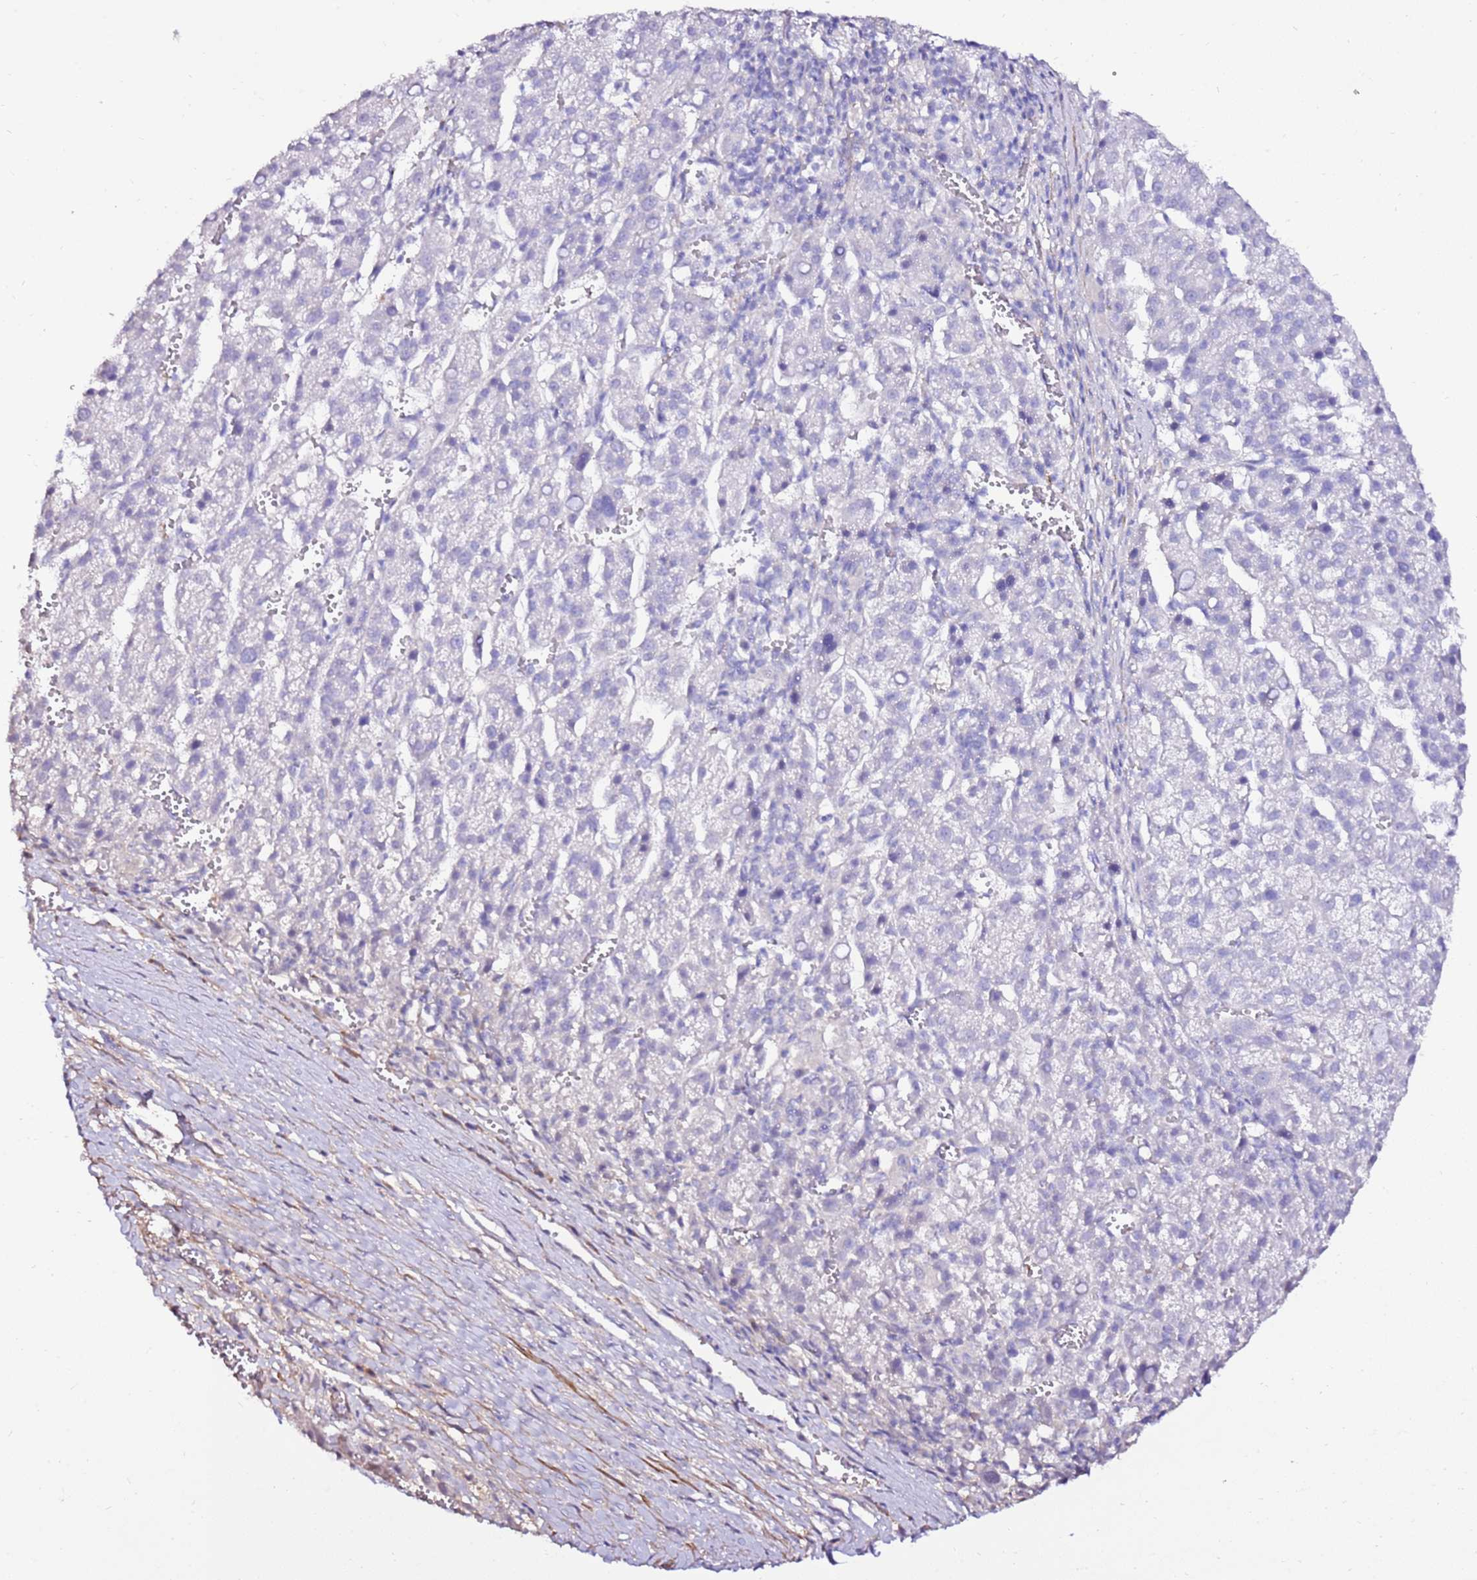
{"staining": {"intensity": "negative", "quantity": "none", "location": "none"}, "tissue": "liver cancer", "cell_type": "Tumor cells", "image_type": "cancer", "snomed": [{"axis": "morphology", "description": "Carcinoma, Hepatocellular, NOS"}, {"axis": "topography", "description": "Liver"}], "caption": "Immunohistochemical staining of human hepatocellular carcinoma (liver) exhibits no significant staining in tumor cells. Nuclei are stained in blue.", "gene": "ART5", "patient": {"sex": "female", "age": 58}}